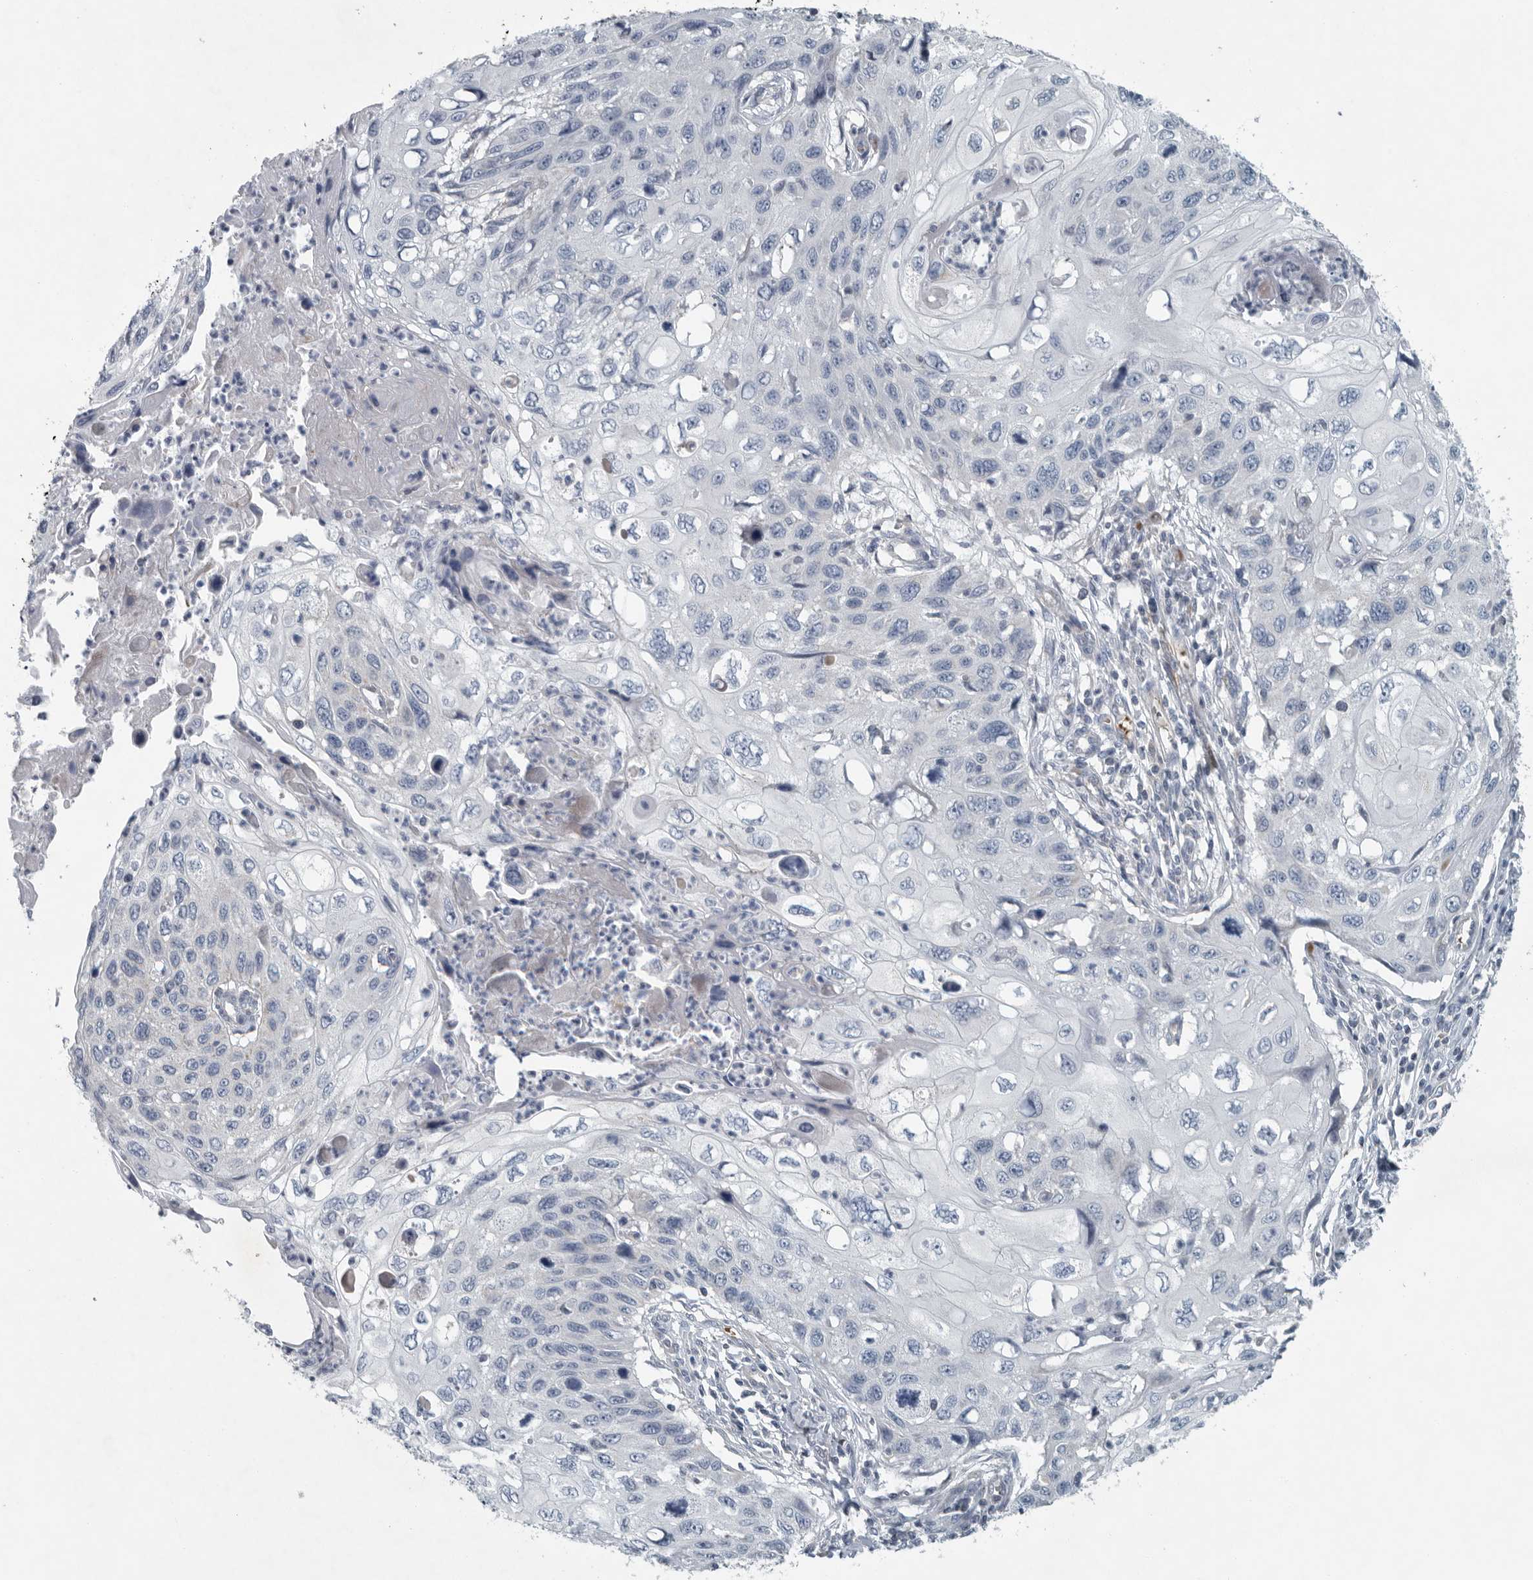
{"staining": {"intensity": "negative", "quantity": "none", "location": "none"}, "tissue": "cervical cancer", "cell_type": "Tumor cells", "image_type": "cancer", "snomed": [{"axis": "morphology", "description": "Squamous cell carcinoma, NOS"}, {"axis": "topography", "description": "Cervix"}], "caption": "The histopathology image displays no staining of tumor cells in cervical cancer.", "gene": "MPP3", "patient": {"sex": "female", "age": 70}}